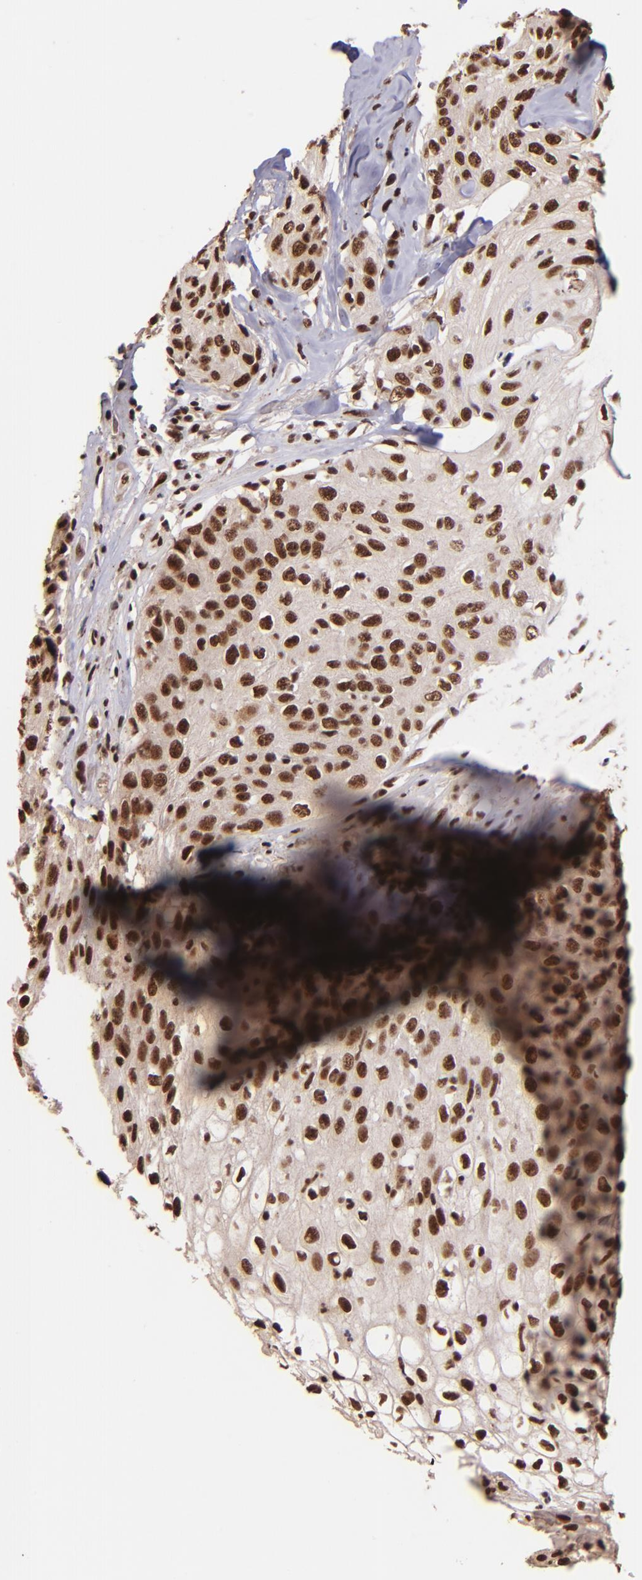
{"staining": {"intensity": "strong", "quantity": ">75%", "location": "nuclear"}, "tissue": "skin cancer", "cell_type": "Tumor cells", "image_type": "cancer", "snomed": [{"axis": "morphology", "description": "Squamous cell carcinoma, NOS"}, {"axis": "topography", "description": "Skin"}], "caption": "Protein positivity by immunohistochemistry (IHC) shows strong nuclear staining in approximately >75% of tumor cells in skin squamous cell carcinoma.", "gene": "PQBP1", "patient": {"sex": "male", "age": 65}}